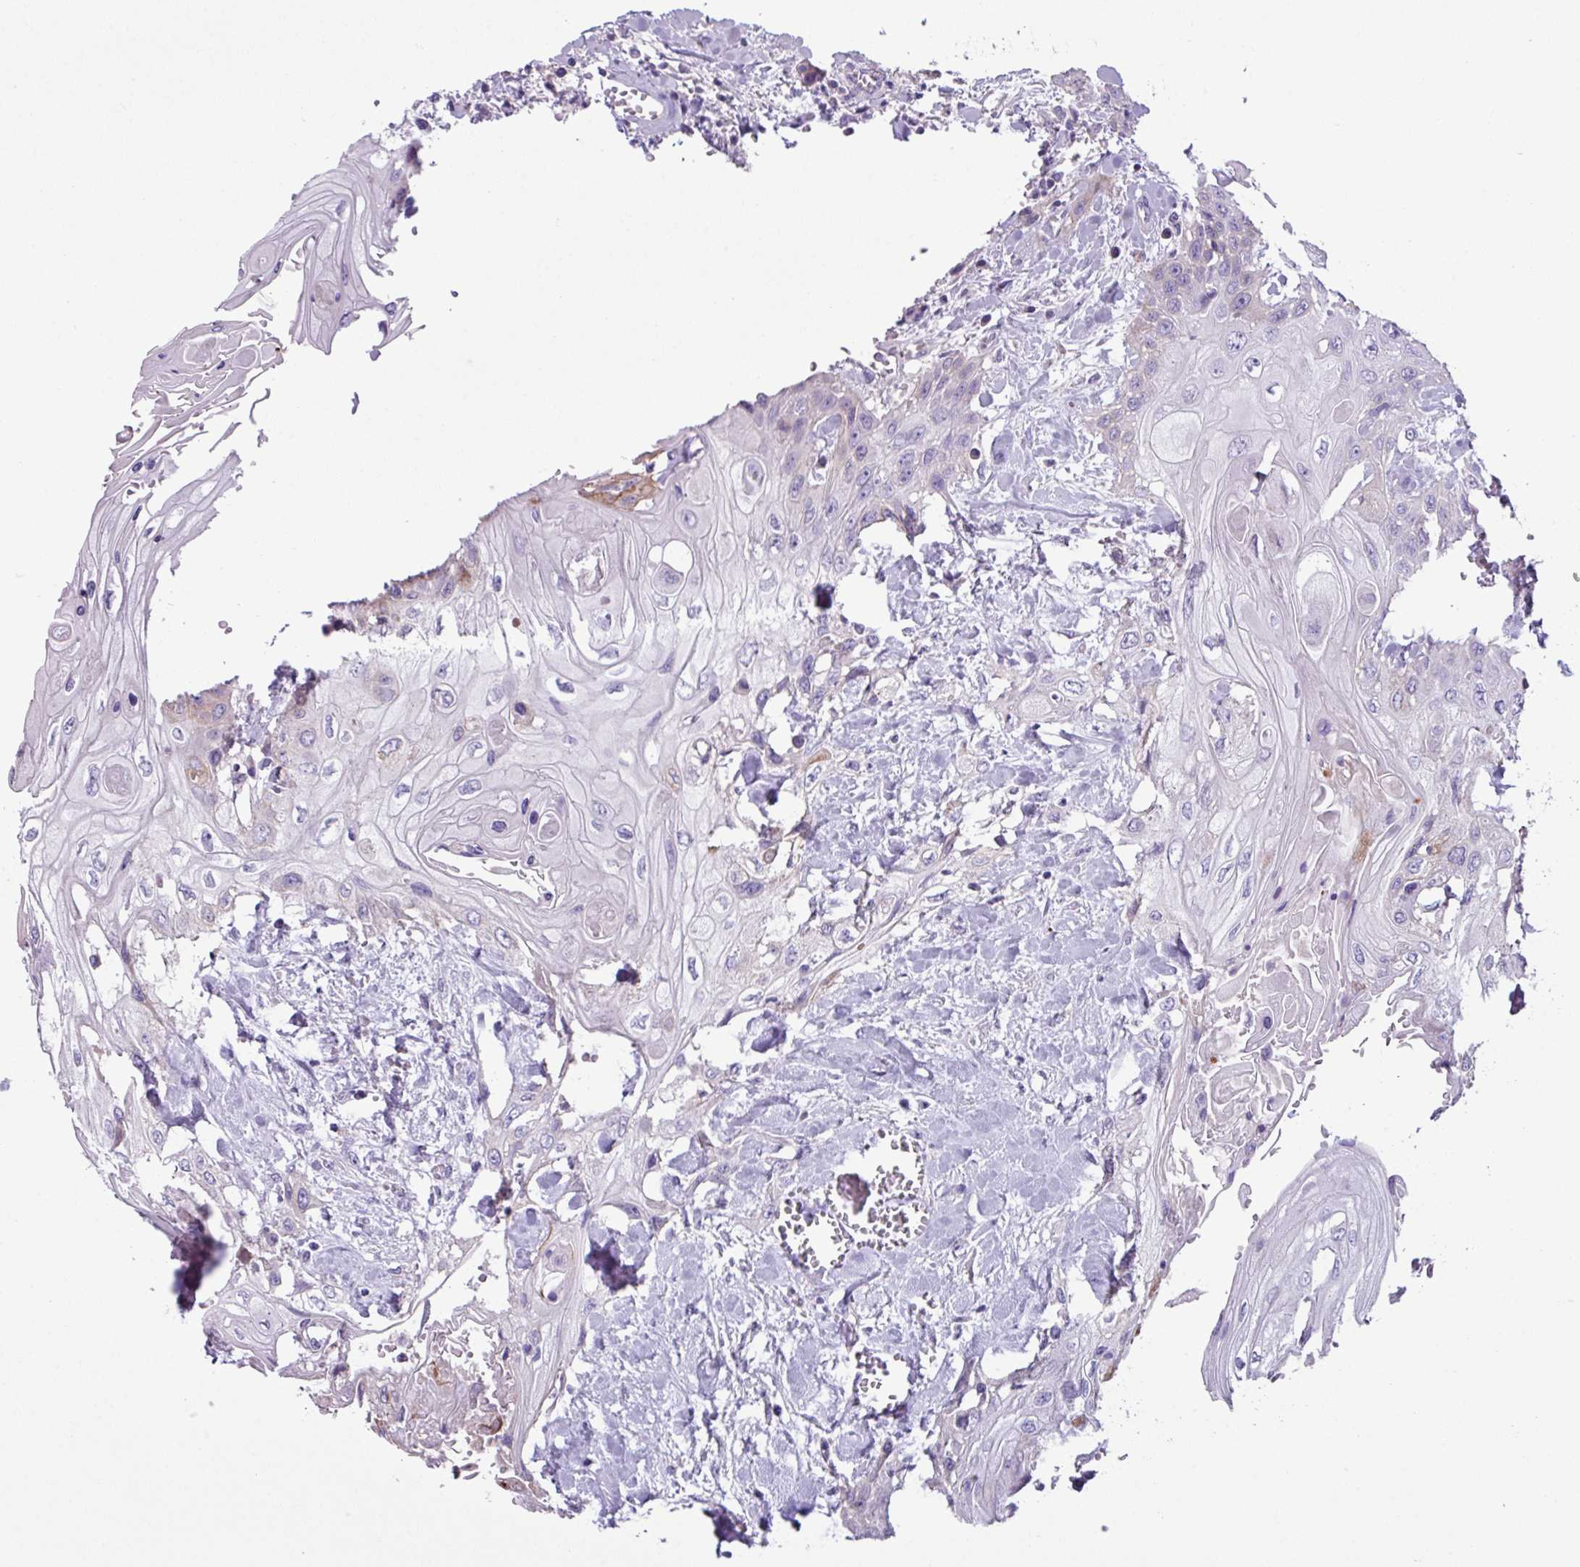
{"staining": {"intensity": "negative", "quantity": "none", "location": "none"}, "tissue": "head and neck cancer", "cell_type": "Tumor cells", "image_type": "cancer", "snomed": [{"axis": "morphology", "description": "Squamous cell carcinoma, NOS"}, {"axis": "topography", "description": "Head-Neck"}], "caption": "Image shows no significant protein expression in tumor cells of head and neck cancer.", "gene": "CYSTM1", "patient": {"sex": "female", "age": 43}}